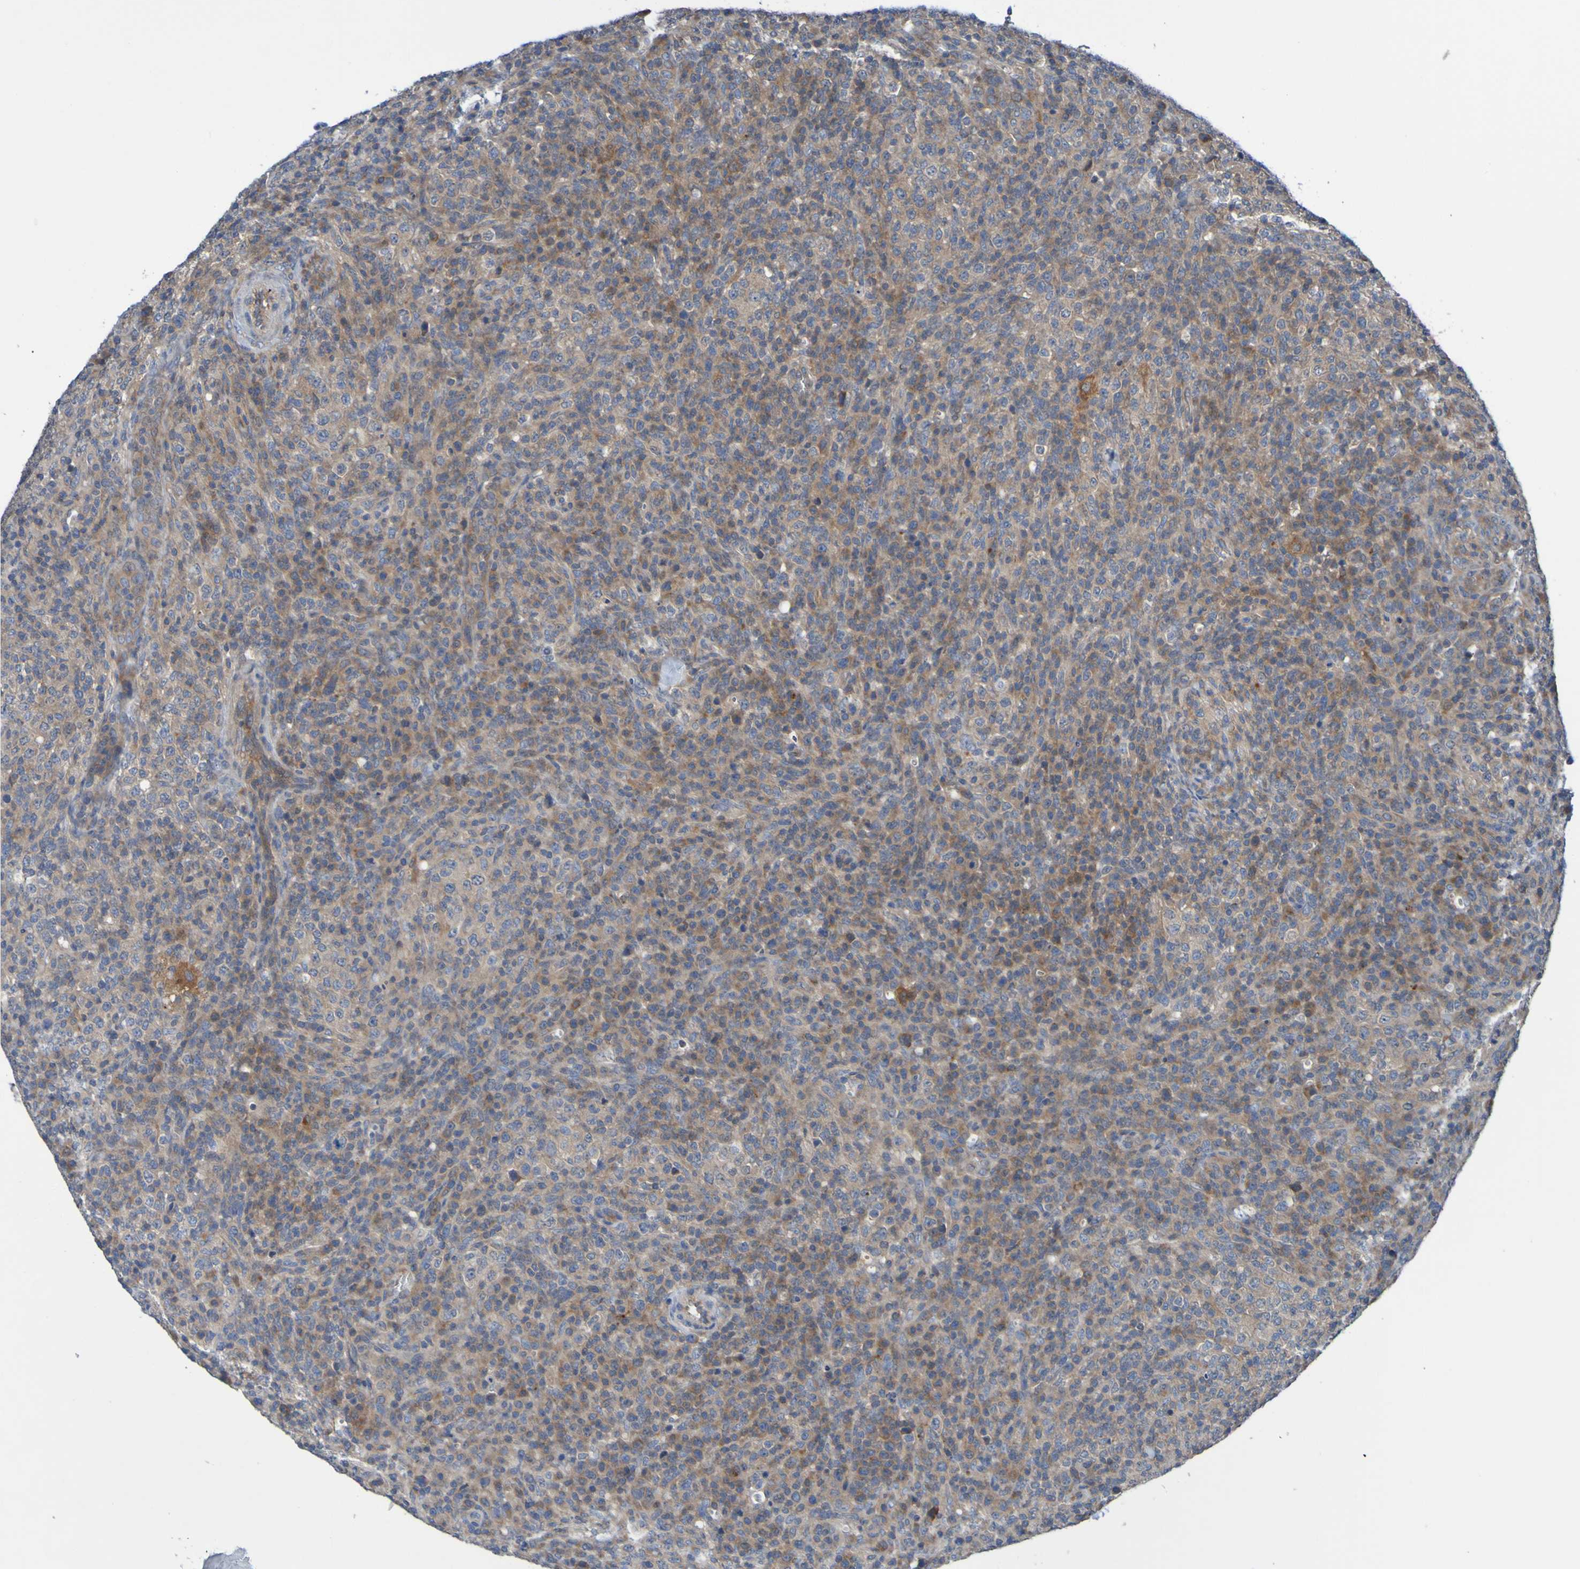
{"staining": {"intensity": "moderate", "quantity": ">75%", "location": "cytoplasmic/membranous"}, "tissue": "lymphoma", "cell_type": "Tumor cells", "image_type": "cancer", "snomed": [{"axis": "morphology", "description": "Malignant lymphoma, non-Hodgkin's type, High grade"}, {"axis": "topography", "description": "Lymph node"}], "caption": "Tumor cells show moderate cytoplasmic/membranous expression in about >75% of cells in lymphoma. (brown staining indicates protein expression, while blue staining denotes nuclei).", "gene": "SDK1", "patient": {"sex": "female", "age": 76}}